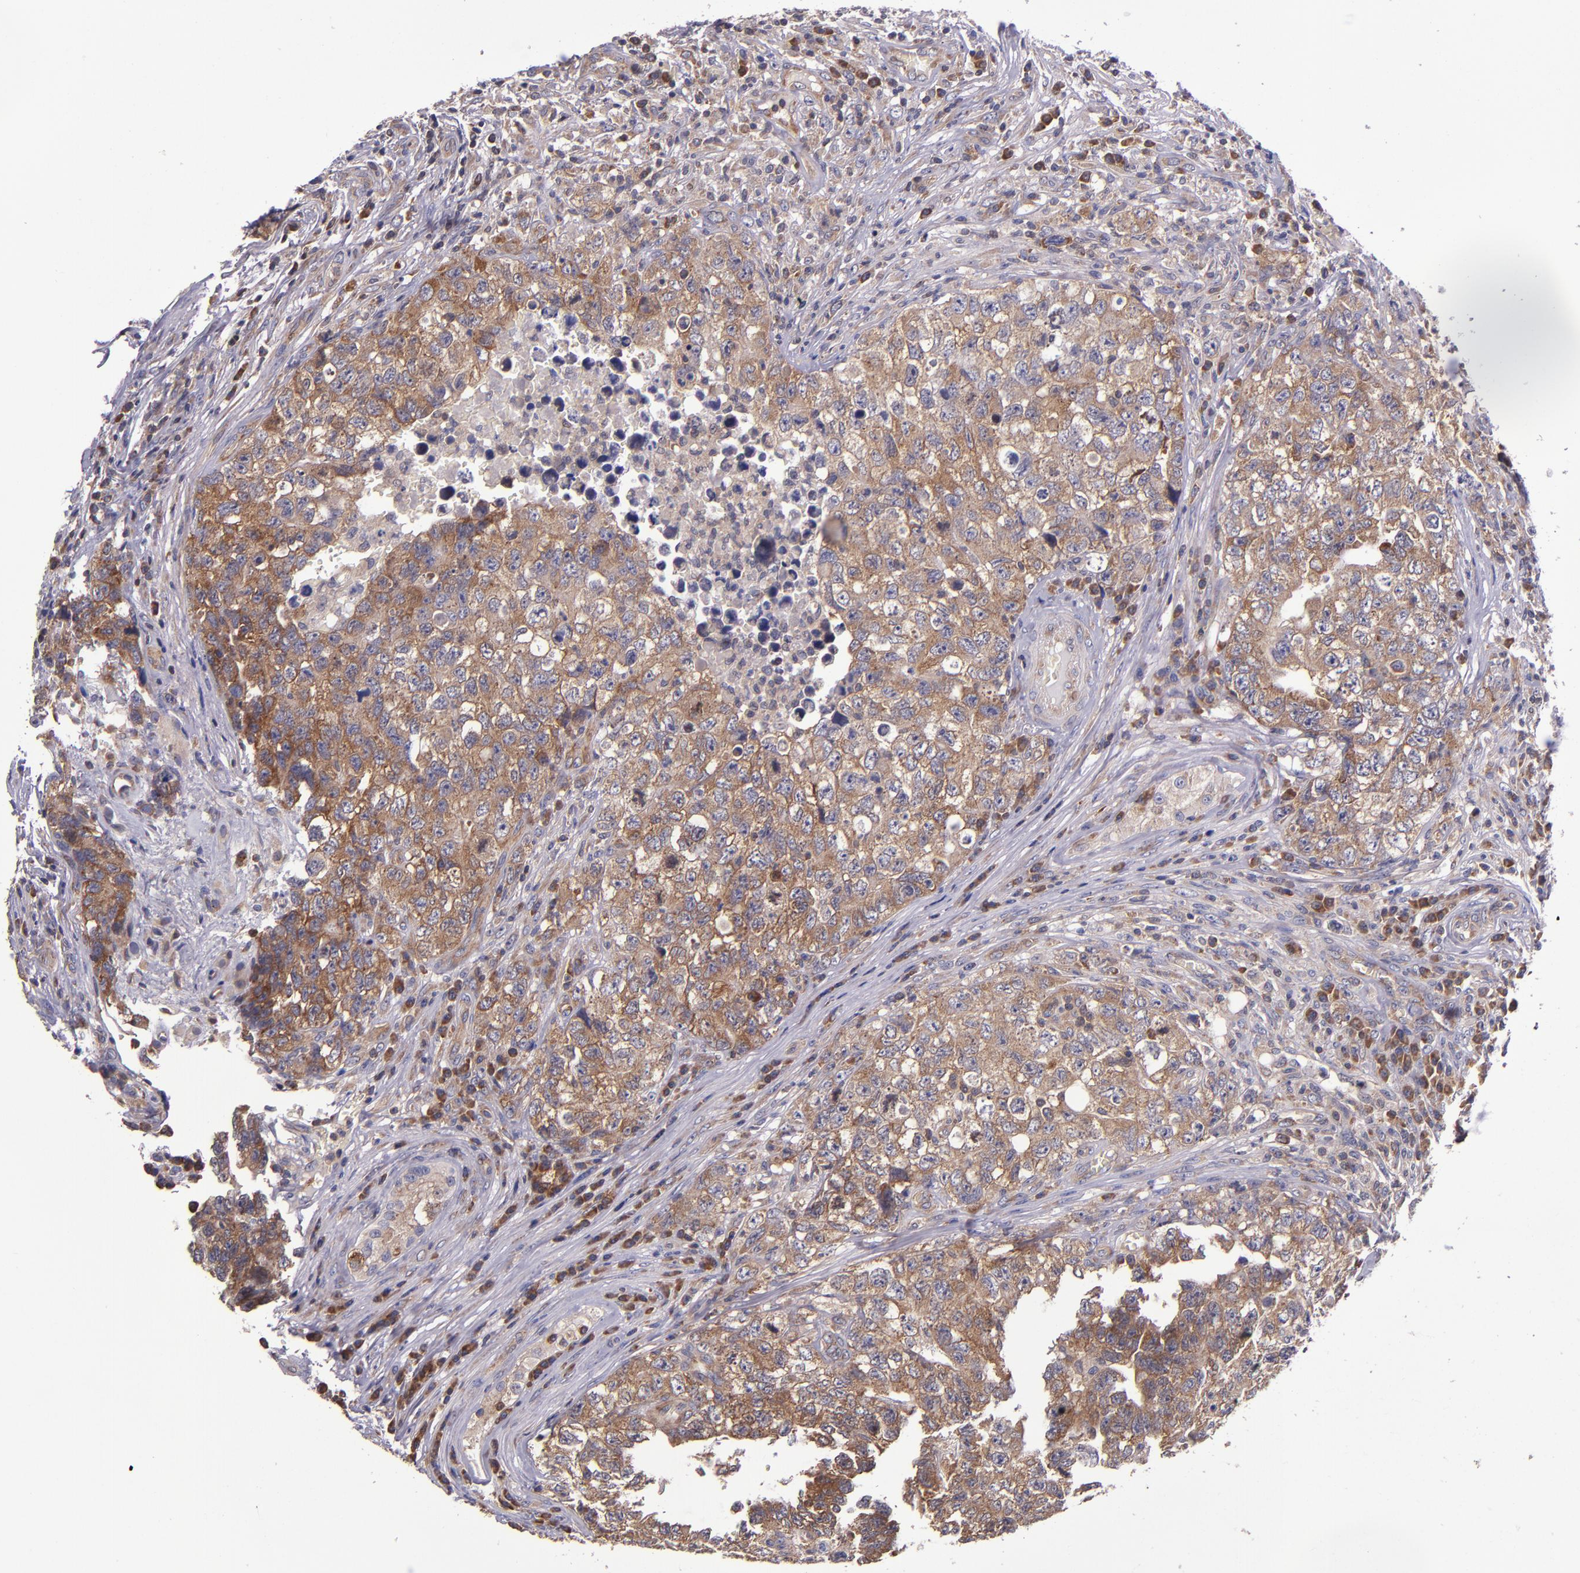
{"staining": {"intensity": "moderate", "quantity": ">75%", "location": "cytoplasmic/membranous"}, "tissue": "testis cancer", "cell_type": "Tumor cells", "image_type": "cancer", "snomed": [{"axis": "morphology", "description": "Carcinoma, Embryonal, NOS"}, {"axis": "topography", "description": "Testis"}], "caption": "Testis embryonal carcinoma was stained to show a protein in brown. There is medium levels of moderate cytoplasmic/membranous positivity in approximately >75% of tumor cells.", "gene": "EIF4ENIF1", "patient": {"sex": "male", "age": 31}}